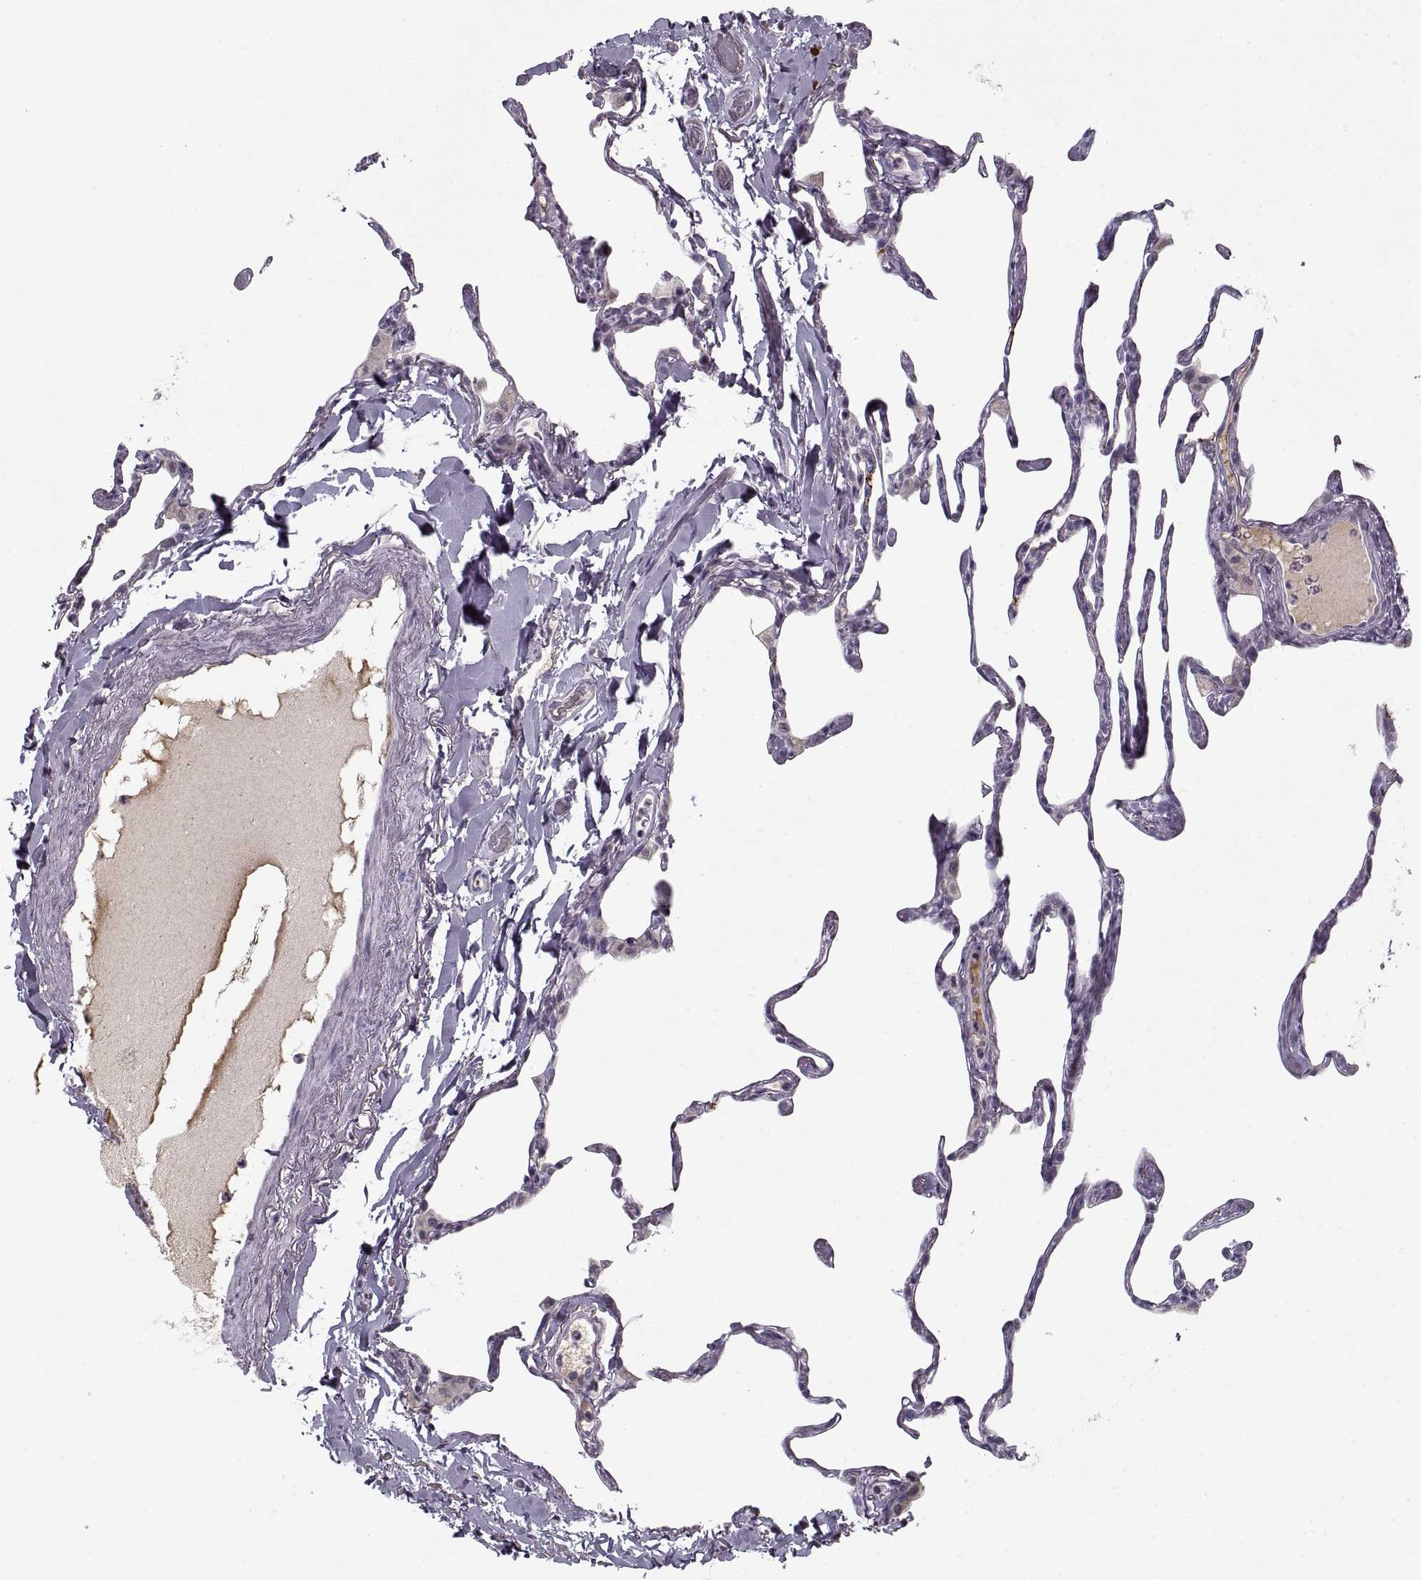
{"staining": {"intensity": "negative", "quantity": "none", "location": "none"}, "tissue": "lung", "cell_type": "Alveolar cells", "image_type": "normal", "snomed": [{"axis": "morphology", "description": "Normal tissue, NOS"}, {"axis": "topography", "description": "Lung"}], "caption": "This is an immunohistochemistry (IHC) photomicrograph of unremarkable lung. There is no expression in alveolar cells.", "gene": "GAD2", "patient": {"sex": "male", "age": 65}}